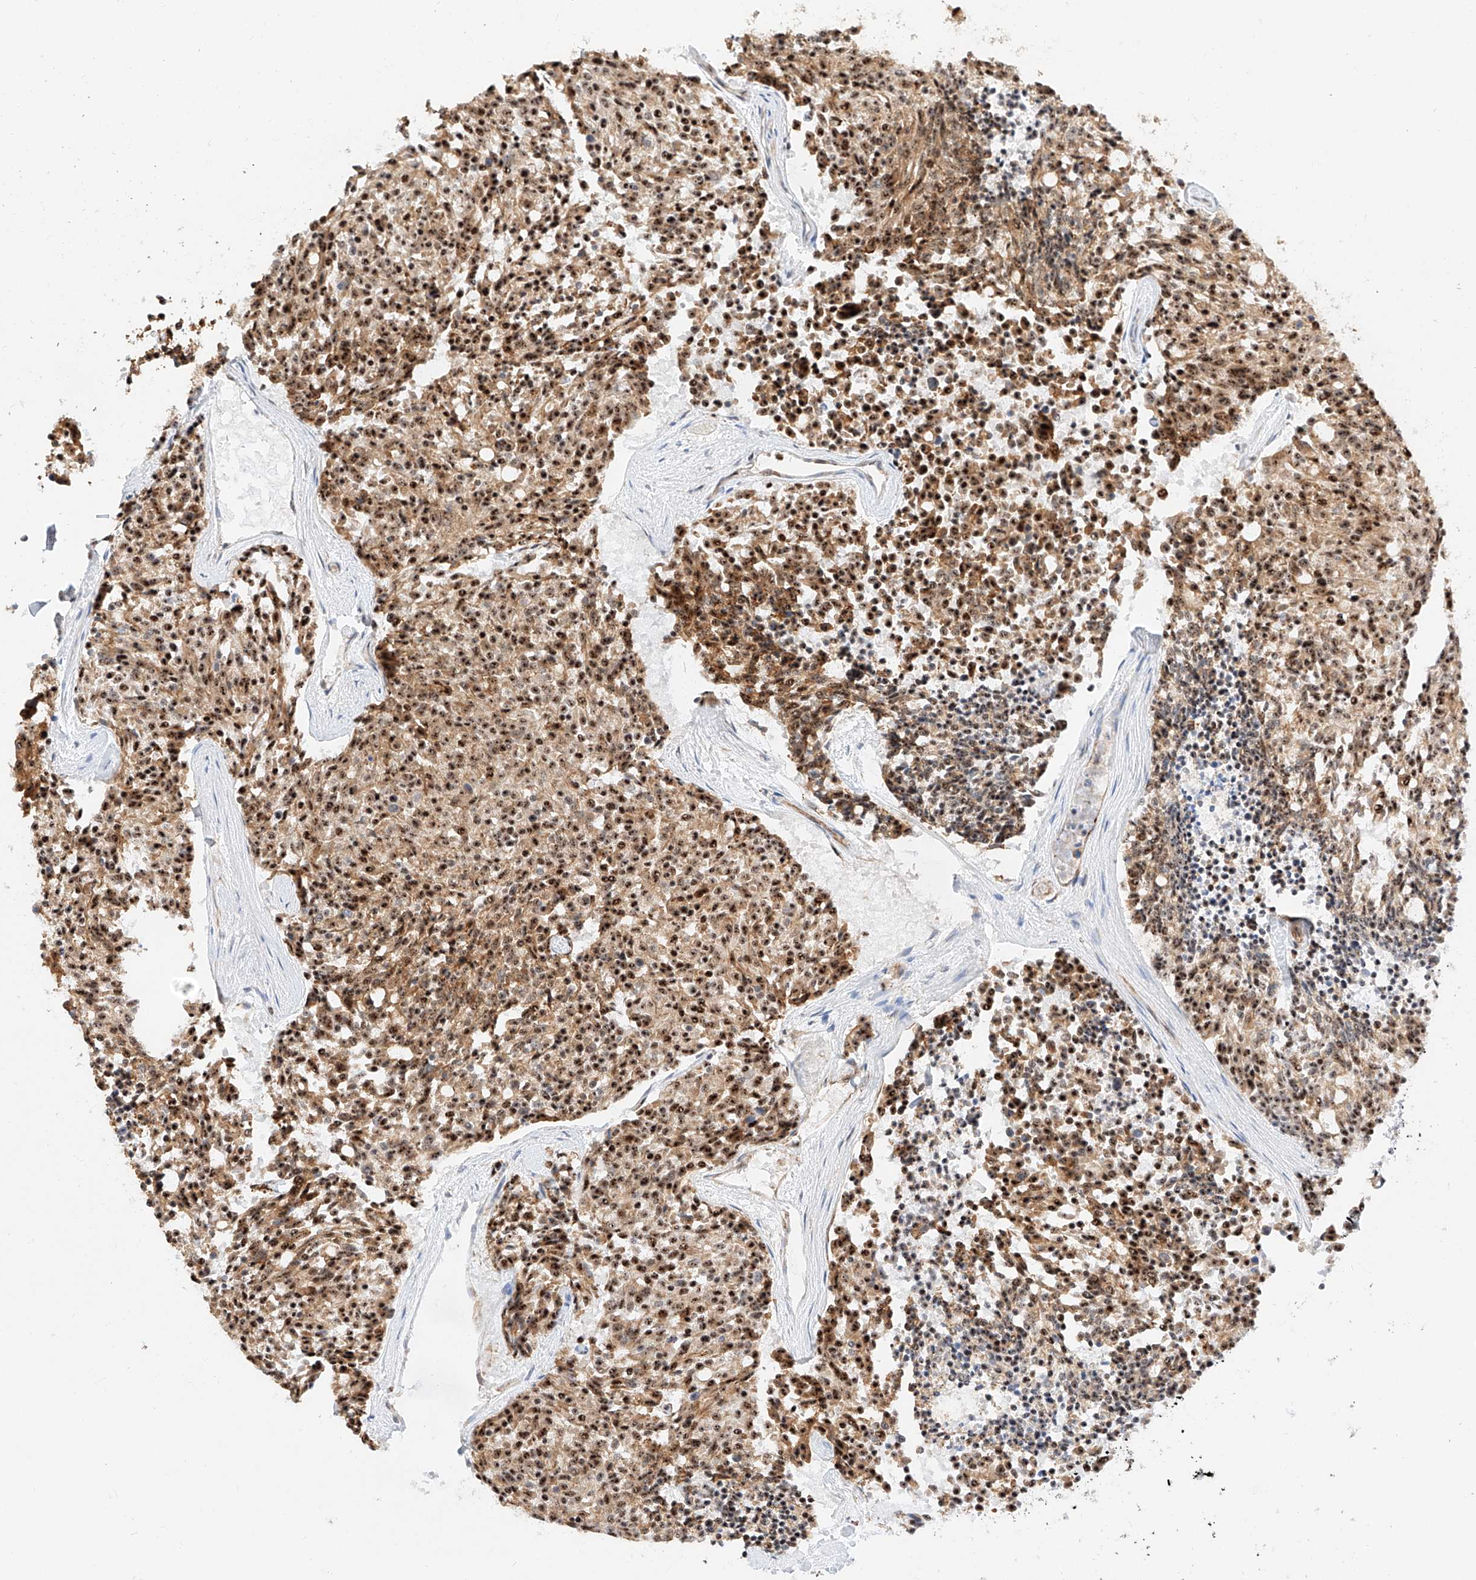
{"staining": {"intensity": "moderate", "quantity": ">75%", "location": "cytoplasmic/membranous,nuclear"}, "tissue": "carcinoid", "cell_type": "Tumor cells", "image_type": "cancer", "snomed": [{"axis": "morphology", "description": "Carcinoid, malignant, NOS"}, {"axis": "topography", "description": "Pancreas"}], "caption": "This is a histology image of immunohistochemistry staining of carcinoid, which shows moderate expression in the cytoplasmic/membranous and nuclear of tumor cells.", "gene": "ATXN7L2", "patient": {"sex": "female", "age": 54}}